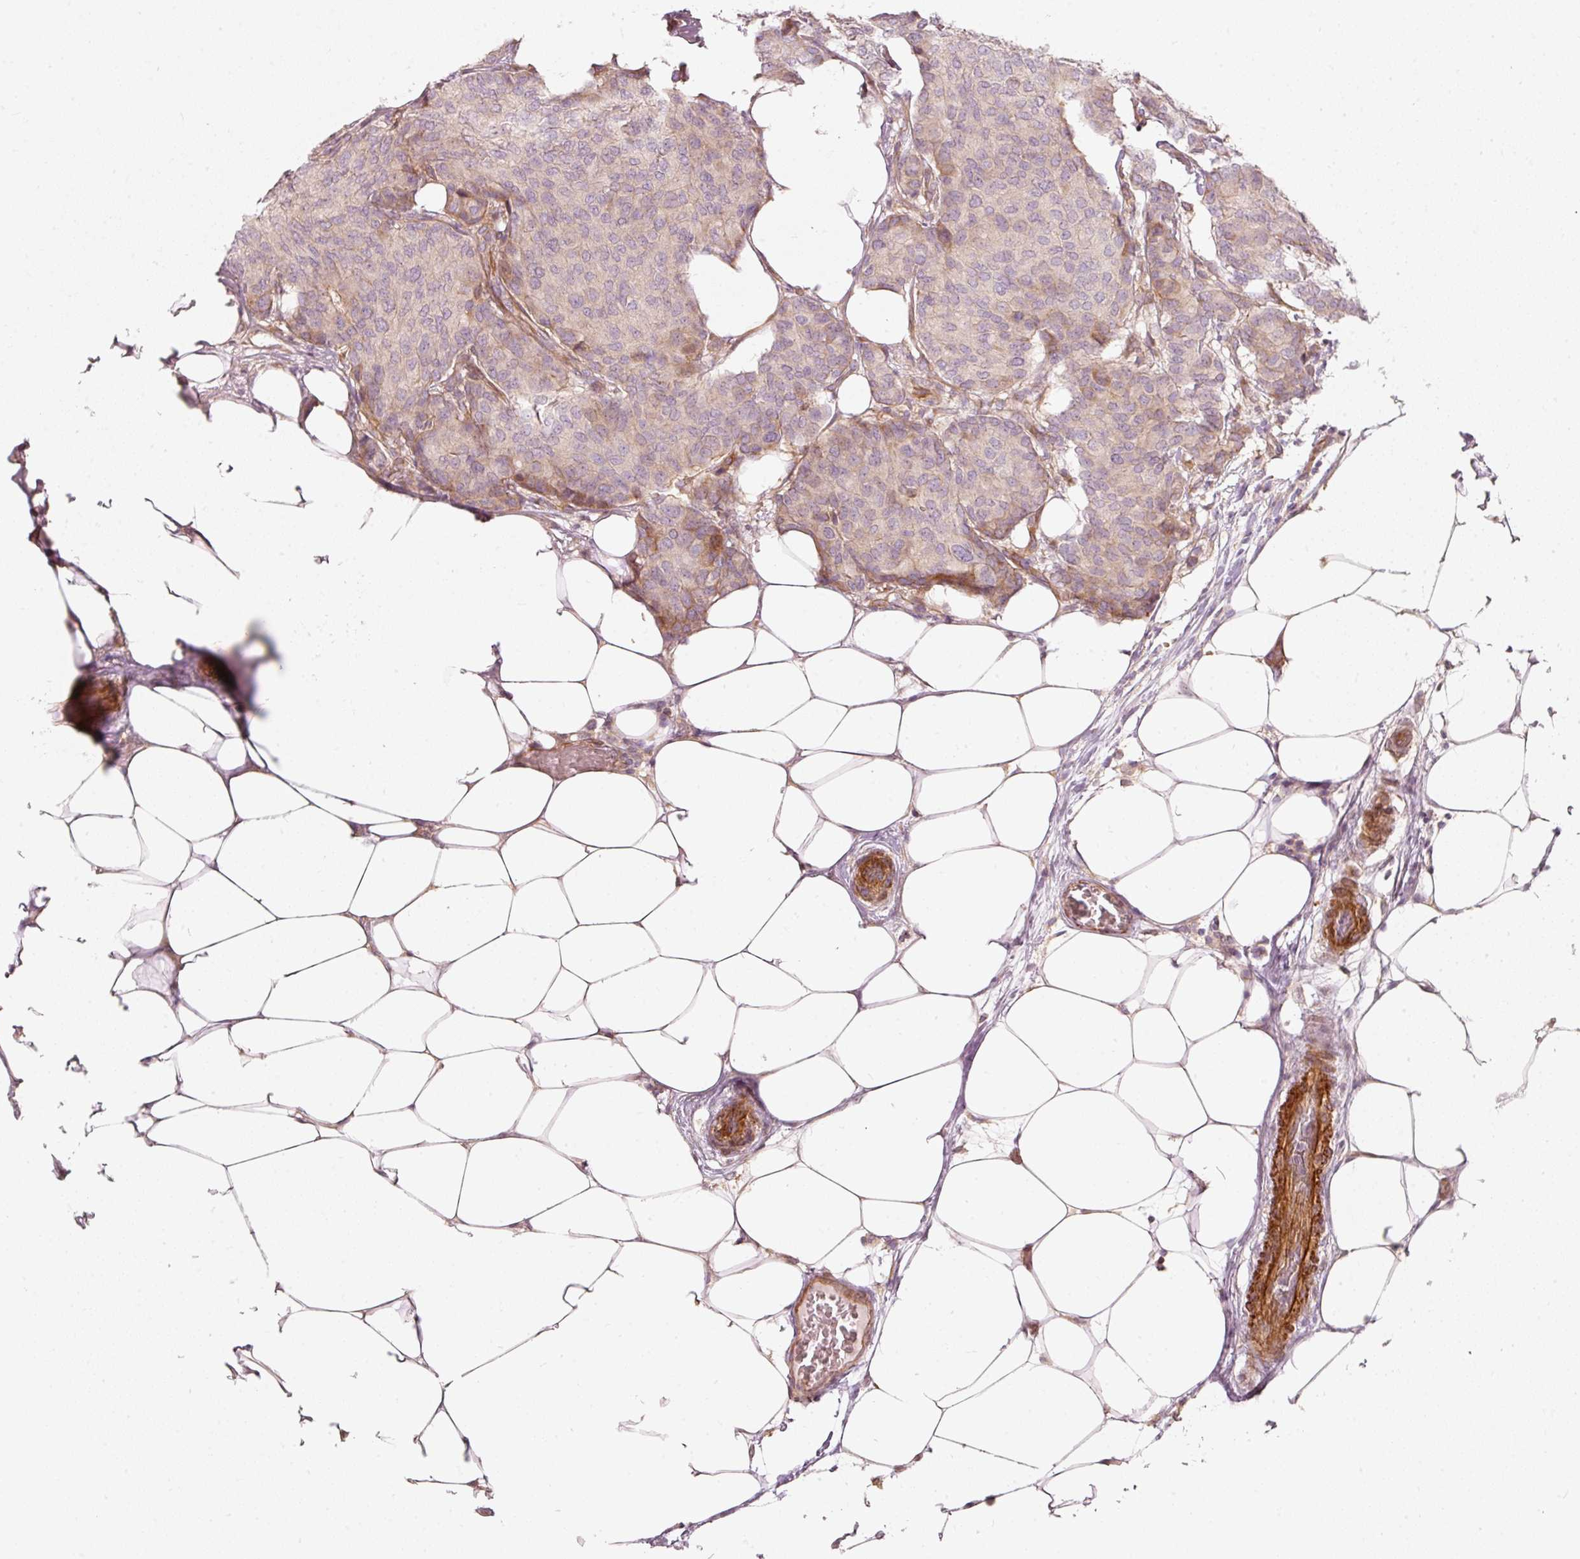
{"staining": {"intensity": "weak", "quantity": "<25%", "location": "cytoplasmic/membranous"}, "tissue": "breast cancer", "cell_type": "Tumor cells", "image_type": "cancer", "snomed": [{"axis": "morphology", "description": "Duct carcinoma"}, {"axis": "topography", "description": "Breast"}], "caption": "Tumor cells show no significant protein expression in breast invasive ductal carcinoma.", "gene": "KCNQ1", "patient": {"sex": "female", "age": 75}}